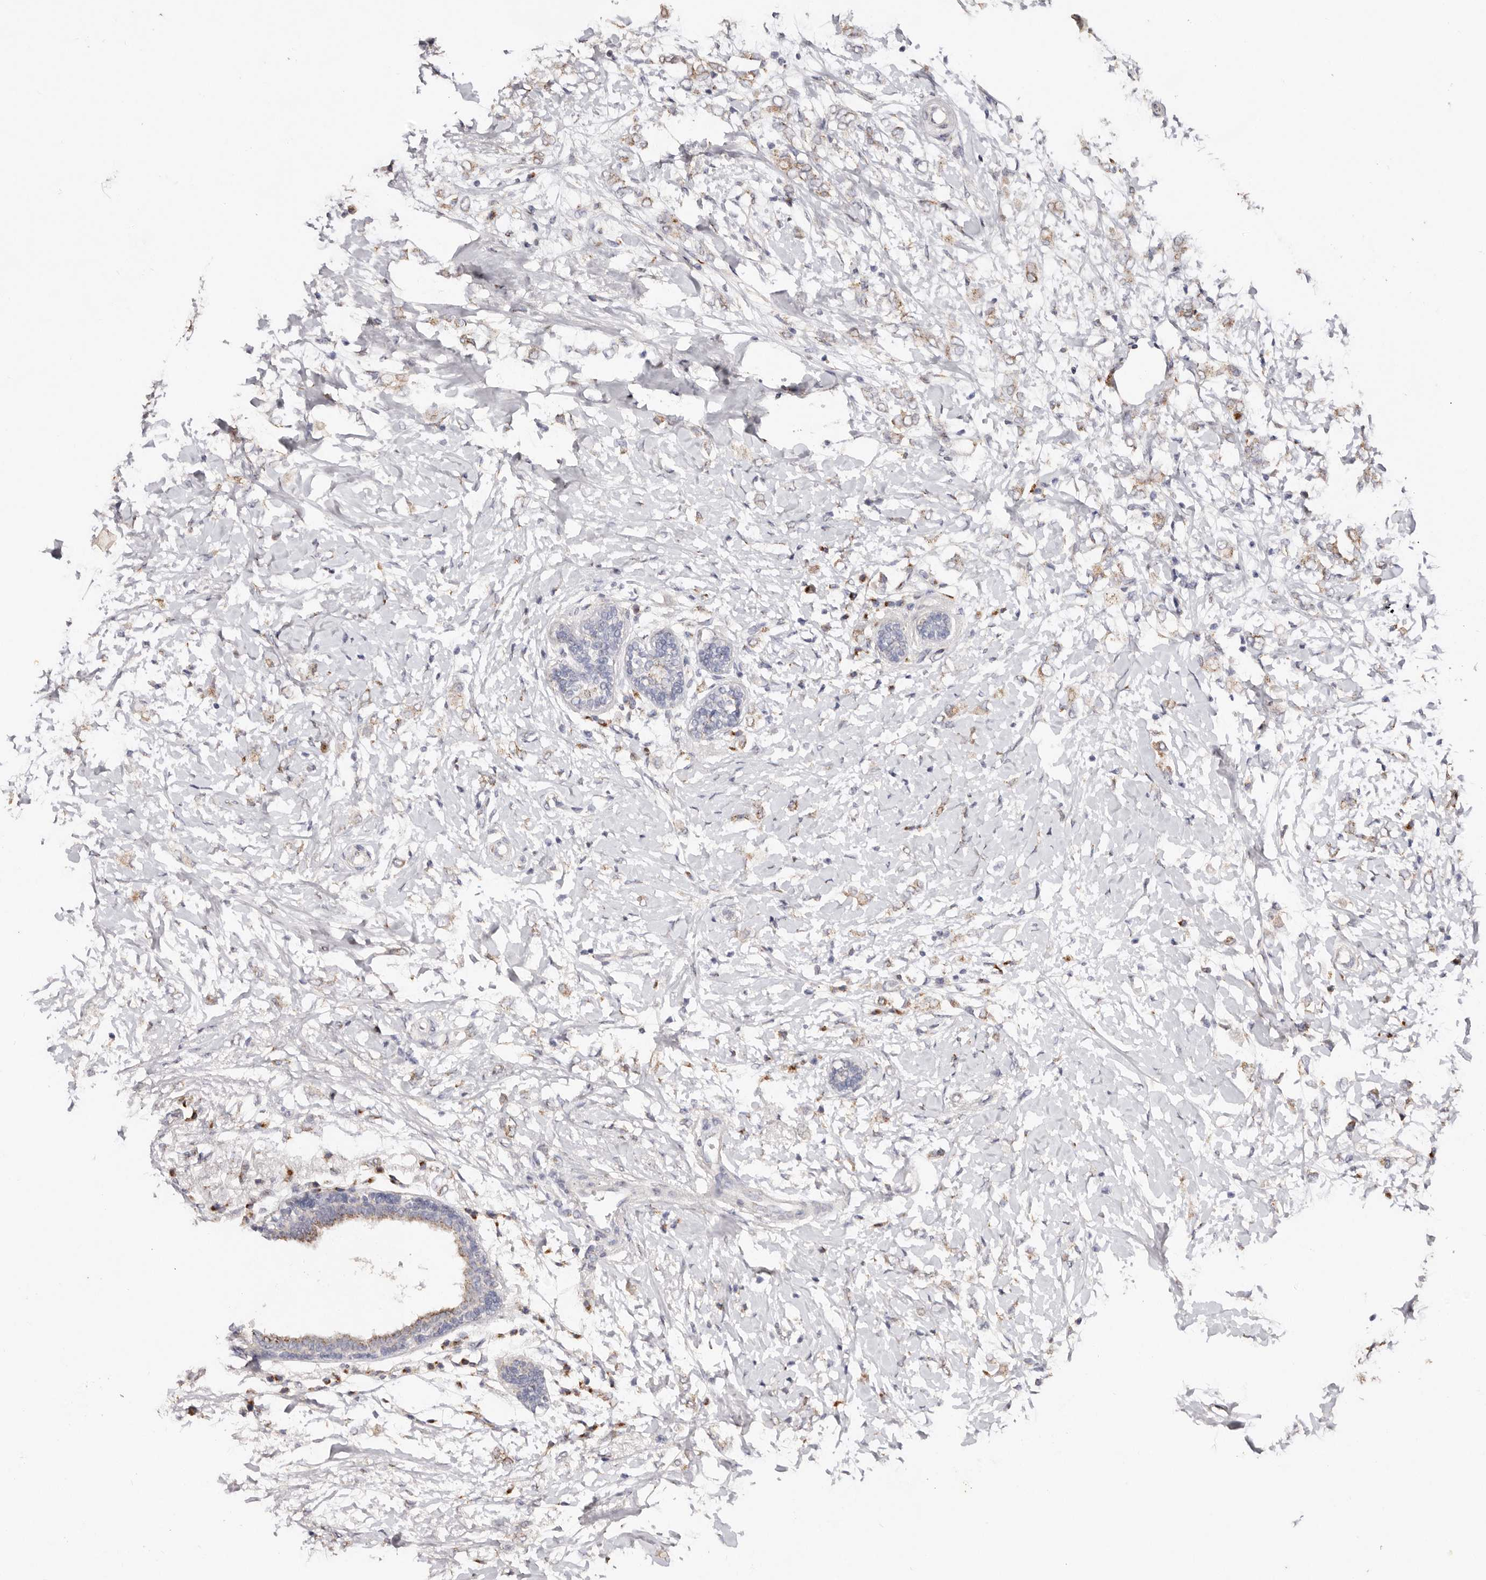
{"staining": {"intensity": "moderate", "quantity": ">75%", "location": "cytoplasmic/membranous"}, "tissue": "breast cancer", "cell_type": "Tumor cells", "image_type": "cancer", "snomed": [{"axis": "morphology", "description": "Normal tissue, NOS"}, {"axis": "morphology", "description": "Lobular carcinoma"}, {"axis": "topography", "description": "Breast"}], "caption": "Protein staining displays moderate cytoplasmic/membranous positivity in about >75% of tumor cells in breast lobular carcinoma. (DAB (3,3'-diaminobenzidine) IHC with brightfield microscopy, high magnification).", "gene": "LGALS7B", "patient": {"sex": "female", "age": 47}}